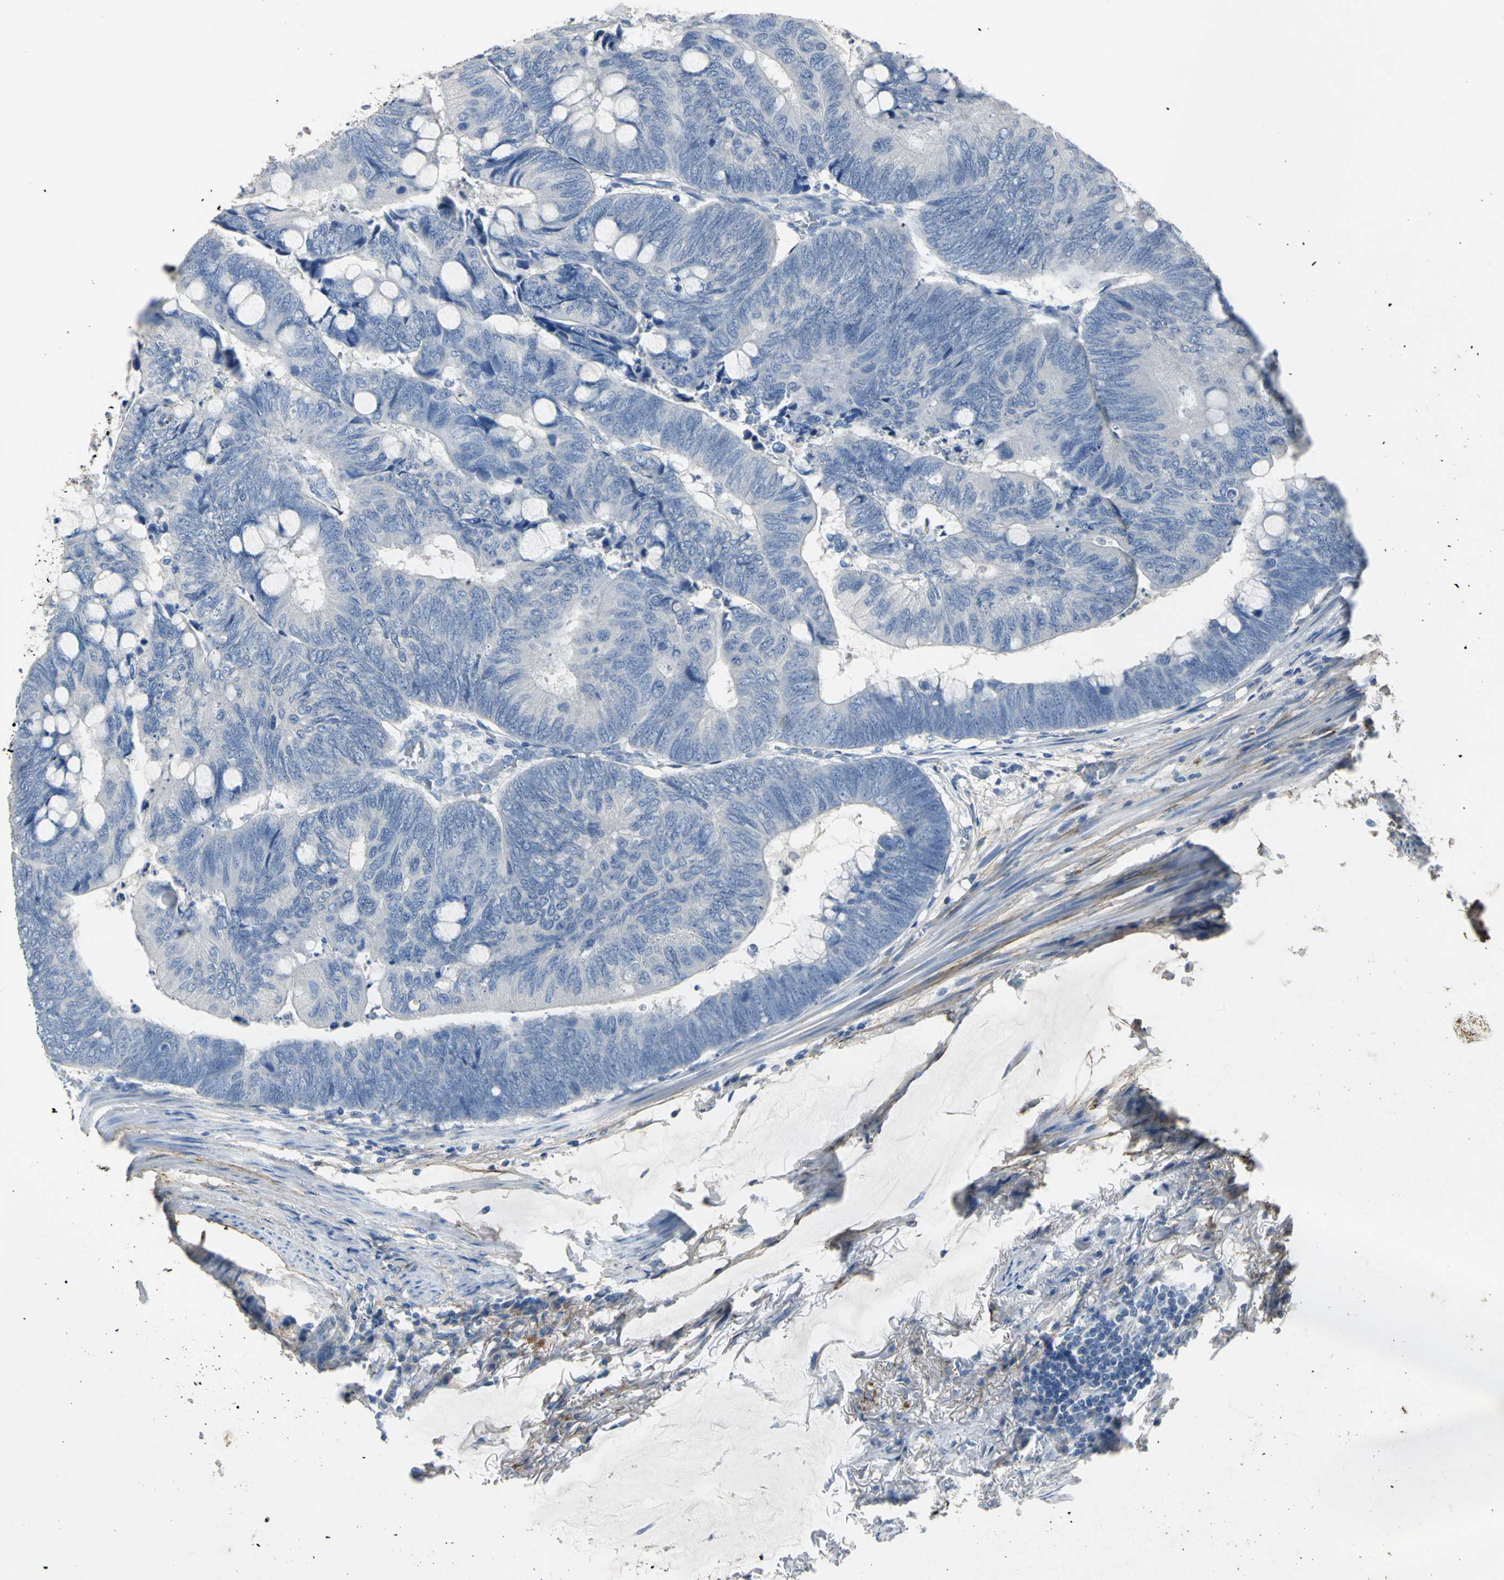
{"staining": {"intensity": "negative", "quantity": "none", "location": "none"}, "tissue": "colorectal cancer", "cell_type": "Tumor cells", "image_type": "cancer", "snomed": [{"axis": "morphology", "description": "Normal tissue, NOS"}, {"axis": "morphology", "description": "Adenocarcinoma, NOS"}, {"axis": "topography", "description": "Rectum"}, {"axis": "topography", "description": "Peripheral nerve tissue"}], "caption": "High power microscopy image of an IHC image of colorectal cancer (adenocarcinoma), revealing no significant positivity in tumor cells. The staining is performed using DAB (3,3'-diaminobenzidine) brown chromogen with nuclei counter-stained in using hematoxylin.", "gene": "EFNB3", "patient": {"sex": "male", "age": 92}}